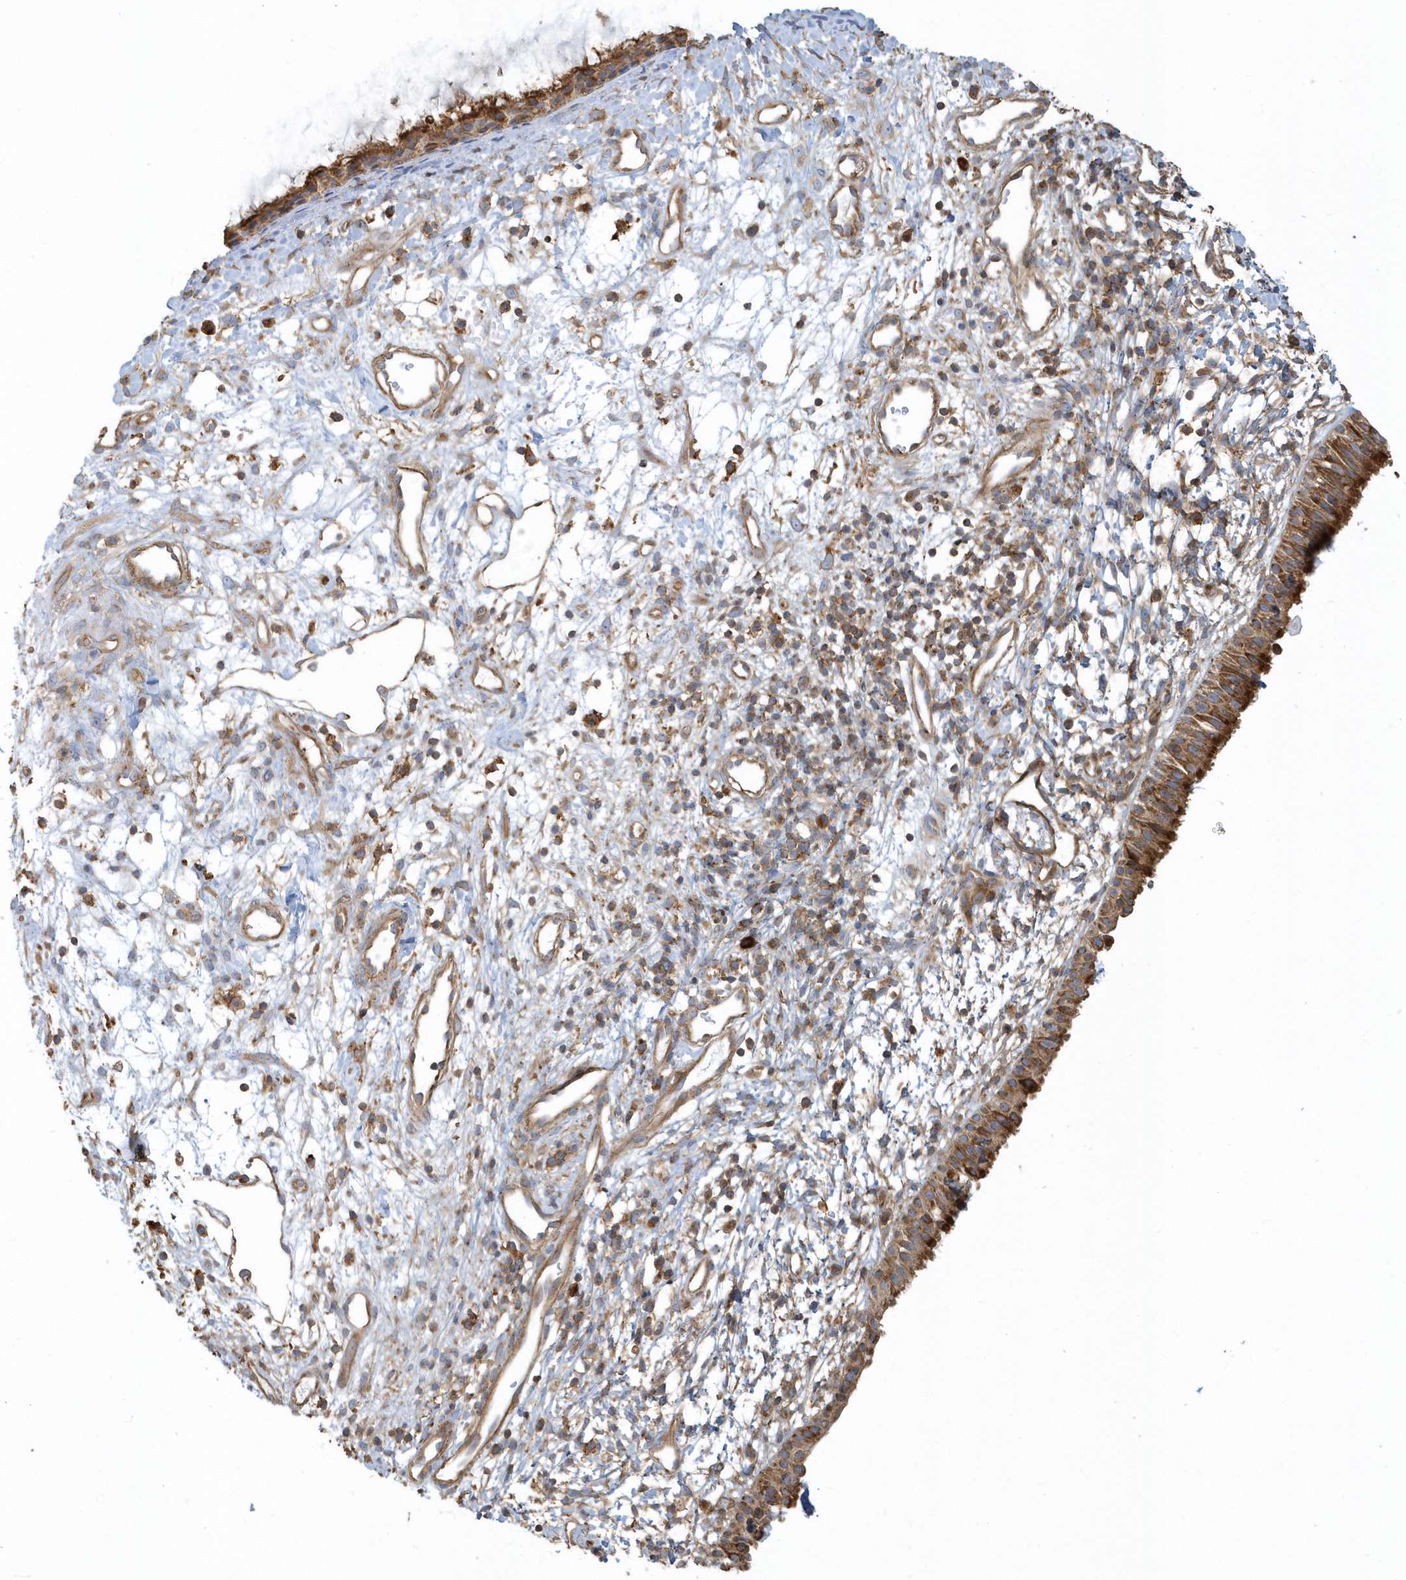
{"staining": {"intensity": "moderate", "quantity": ">75%", "location": "cytoplasmic/membranous"}, "tissue": "nasopharynx", "cell_type": "Respiratory epithelial cells", "image_type": "normal", "snomed": [{"axis": "morphology", "description": "Normal tissue, NOS"}, {"axis": "topography", "description": "Nasopharynx"}], "caption": "Moderate cytoplasmic/membranous positivity for a protein is present in about >75% of respiratory epithelial cells of unremarkable nasopharynx using immunohistochemistry (IHC).", "gene": "TRAIP", "patient": {"sex": "male", "age": 22}}